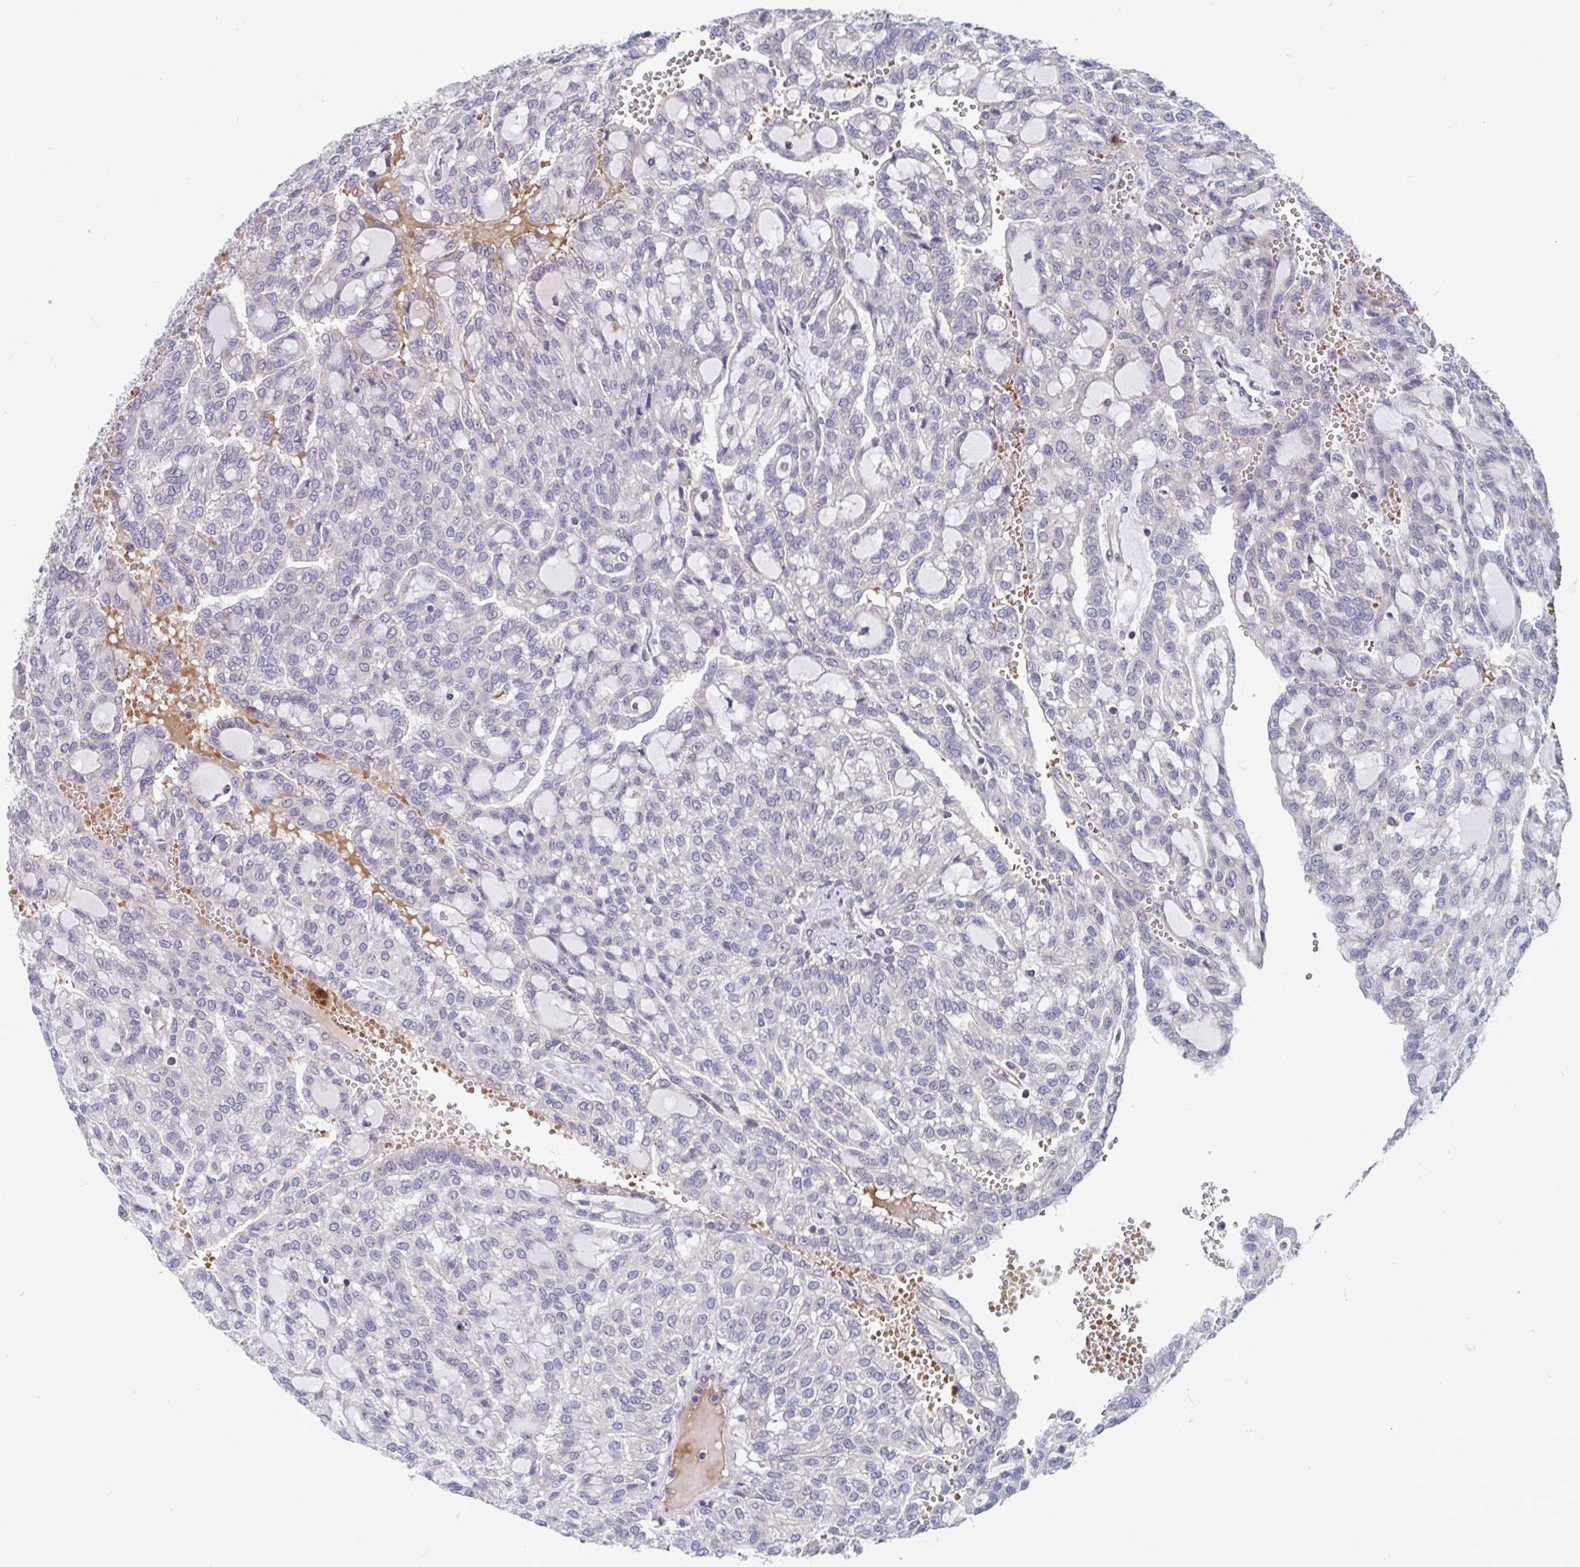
{"staining": {"intensity": "negative", "quantity": "none", "location": "none"}, "tissue": "renal cancer", "cell_type": "Tumor cells", "image_type": "cancer", "snomed": [{"axis": "morphology", "description": "Adenocarcinoma, NOS"}, {"axis": "topography", "description": "Kidney"}], "caption": "Immunohistochemistry (IHC) image of human renal cancer stained for a protein (brown), which shows no staining in tumor cells.", "gene": "LRRC38", "patient": {"sex": "male", "age": 63}}